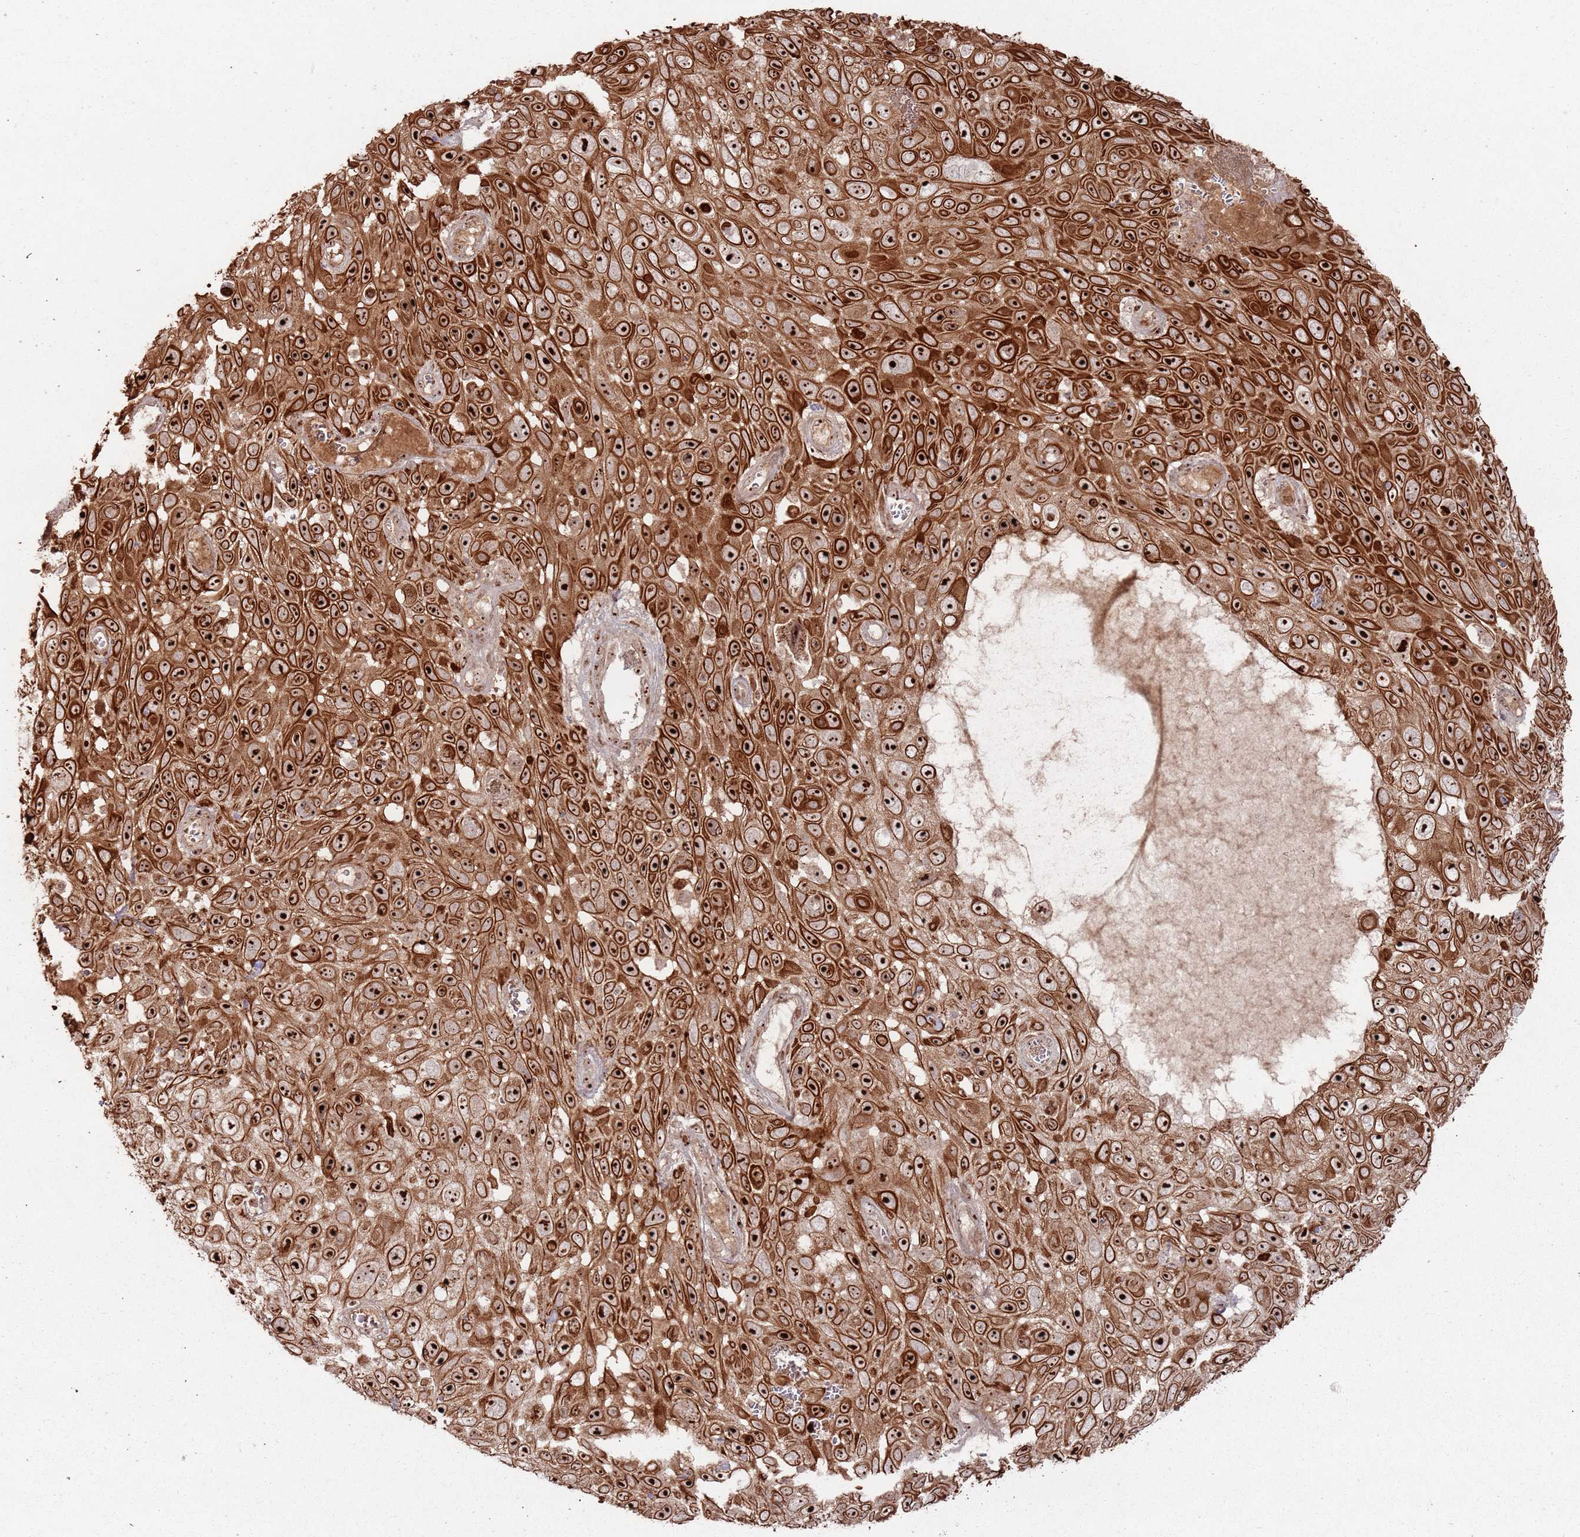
{"staining": {"intensity": "strong", "quantity": ">75%", "location": "cytoplasmic/membranous,nuclear"}, "tissue": "skin cancer", "cell_type": "Tumor cells", "image_type": "cancer", "snomed": [{"axis": "morphology", "description": "Squamous cell carcinoma, NOS"}, {"axis": "topography", "description": "Skin"}], "caption": "Immunohistochemistry (IHC) (DAB) staining of human skin cancer (squamous cell carcinoma) reveals strong cytoplasmic/membranous and nuclear protein staining in approximately >75% of tumor cells.", "gene": "UTP11", "patient": {"sex": "male", "age": 82}}